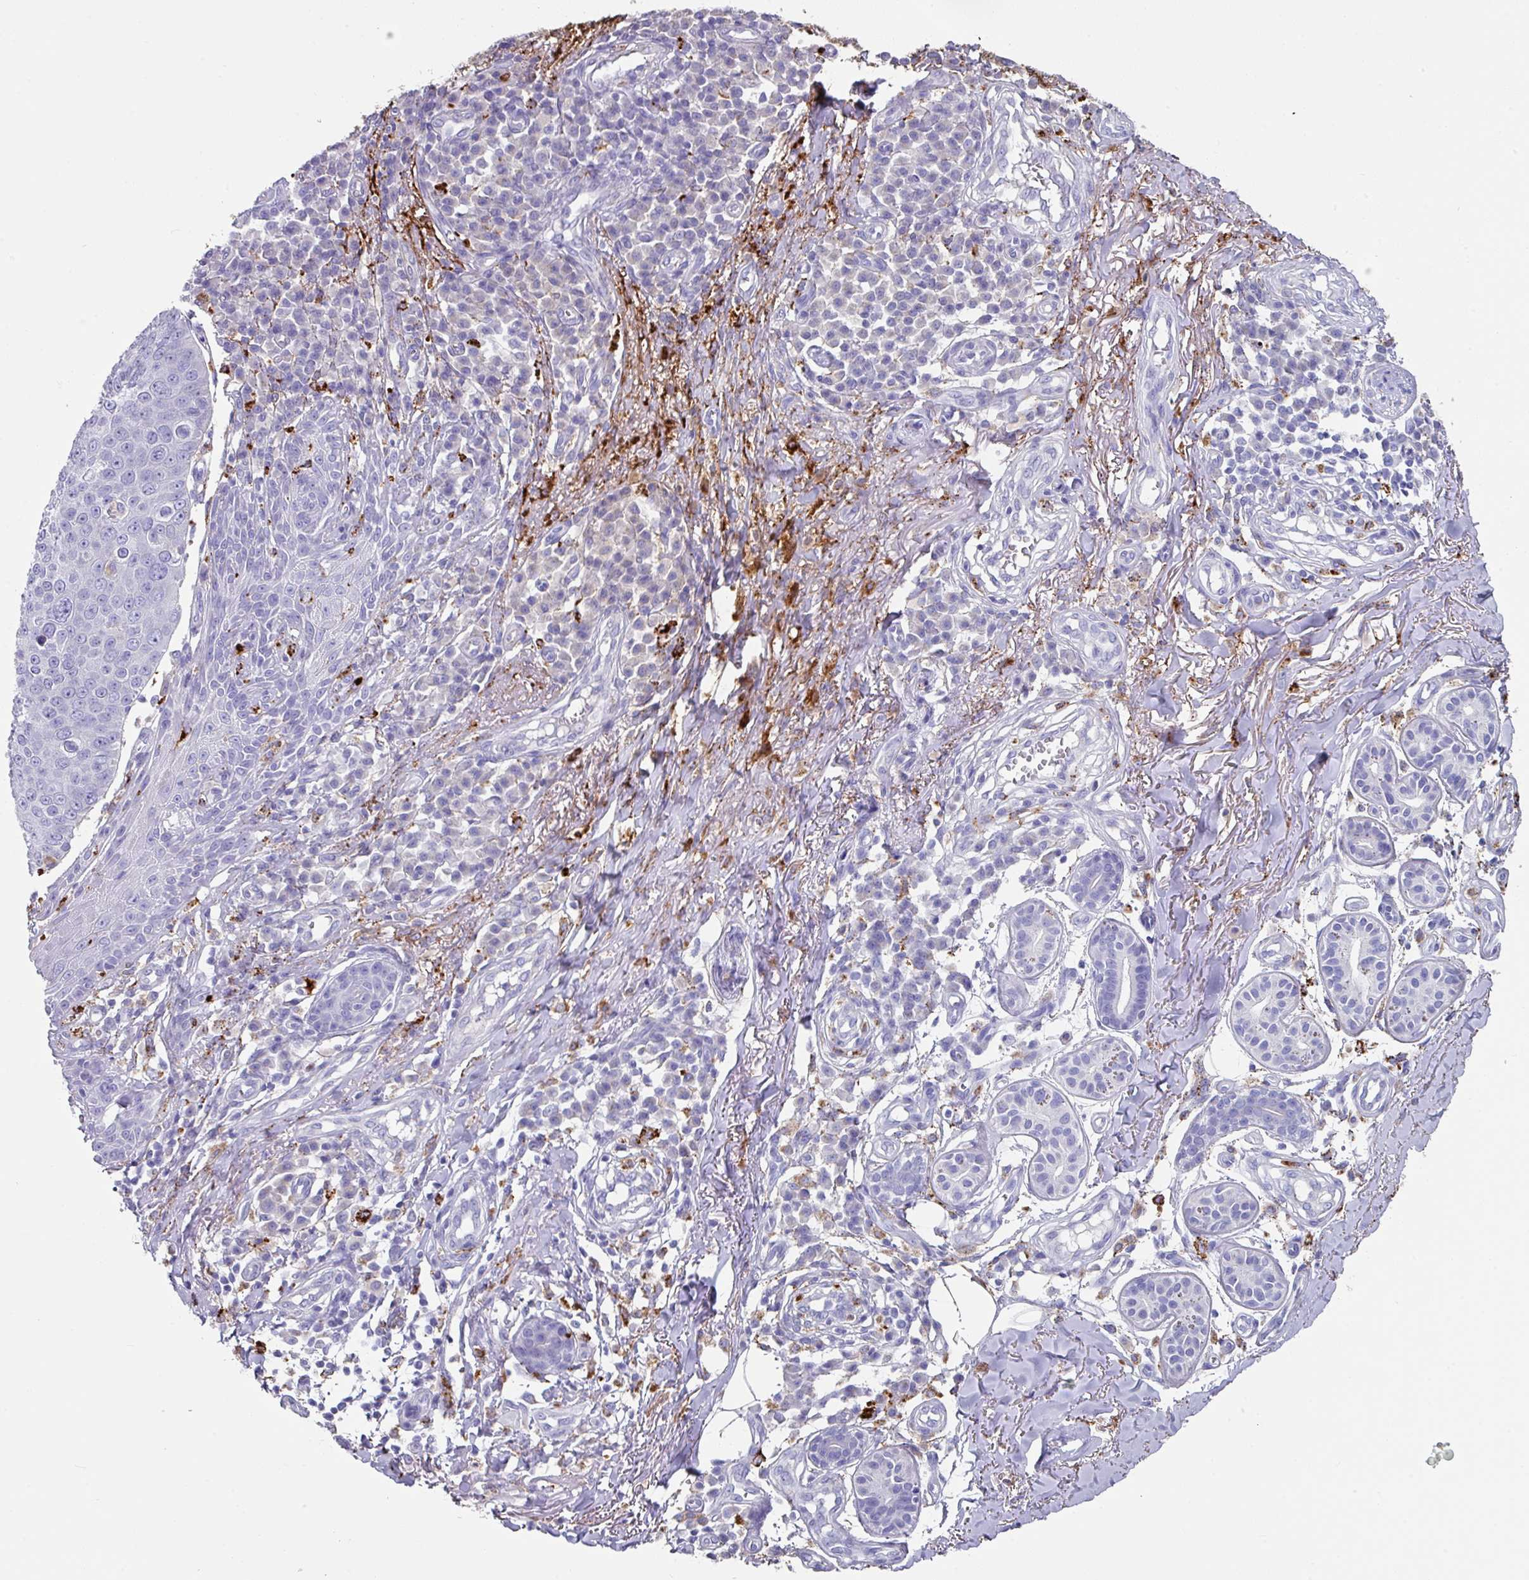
{"staining": {"intensity": "negative", "quantity": "none", "location": "none"}, "tissue": "skin cancer", "cell_type": "Tumor cells", "image_type": "cancer", "snomed": [{"axis": "morphology", "description": "Squamous cell carcinoma, NOS"}, {"axis": "topography", "description": "Skin"}], "caption": "Immunohistochemical staining of human squamous cell carcinoma (skin) shows no significant expression in tumor cells.", "gene": "CPVL", "patient": {"sex": "male", "age": 71}}